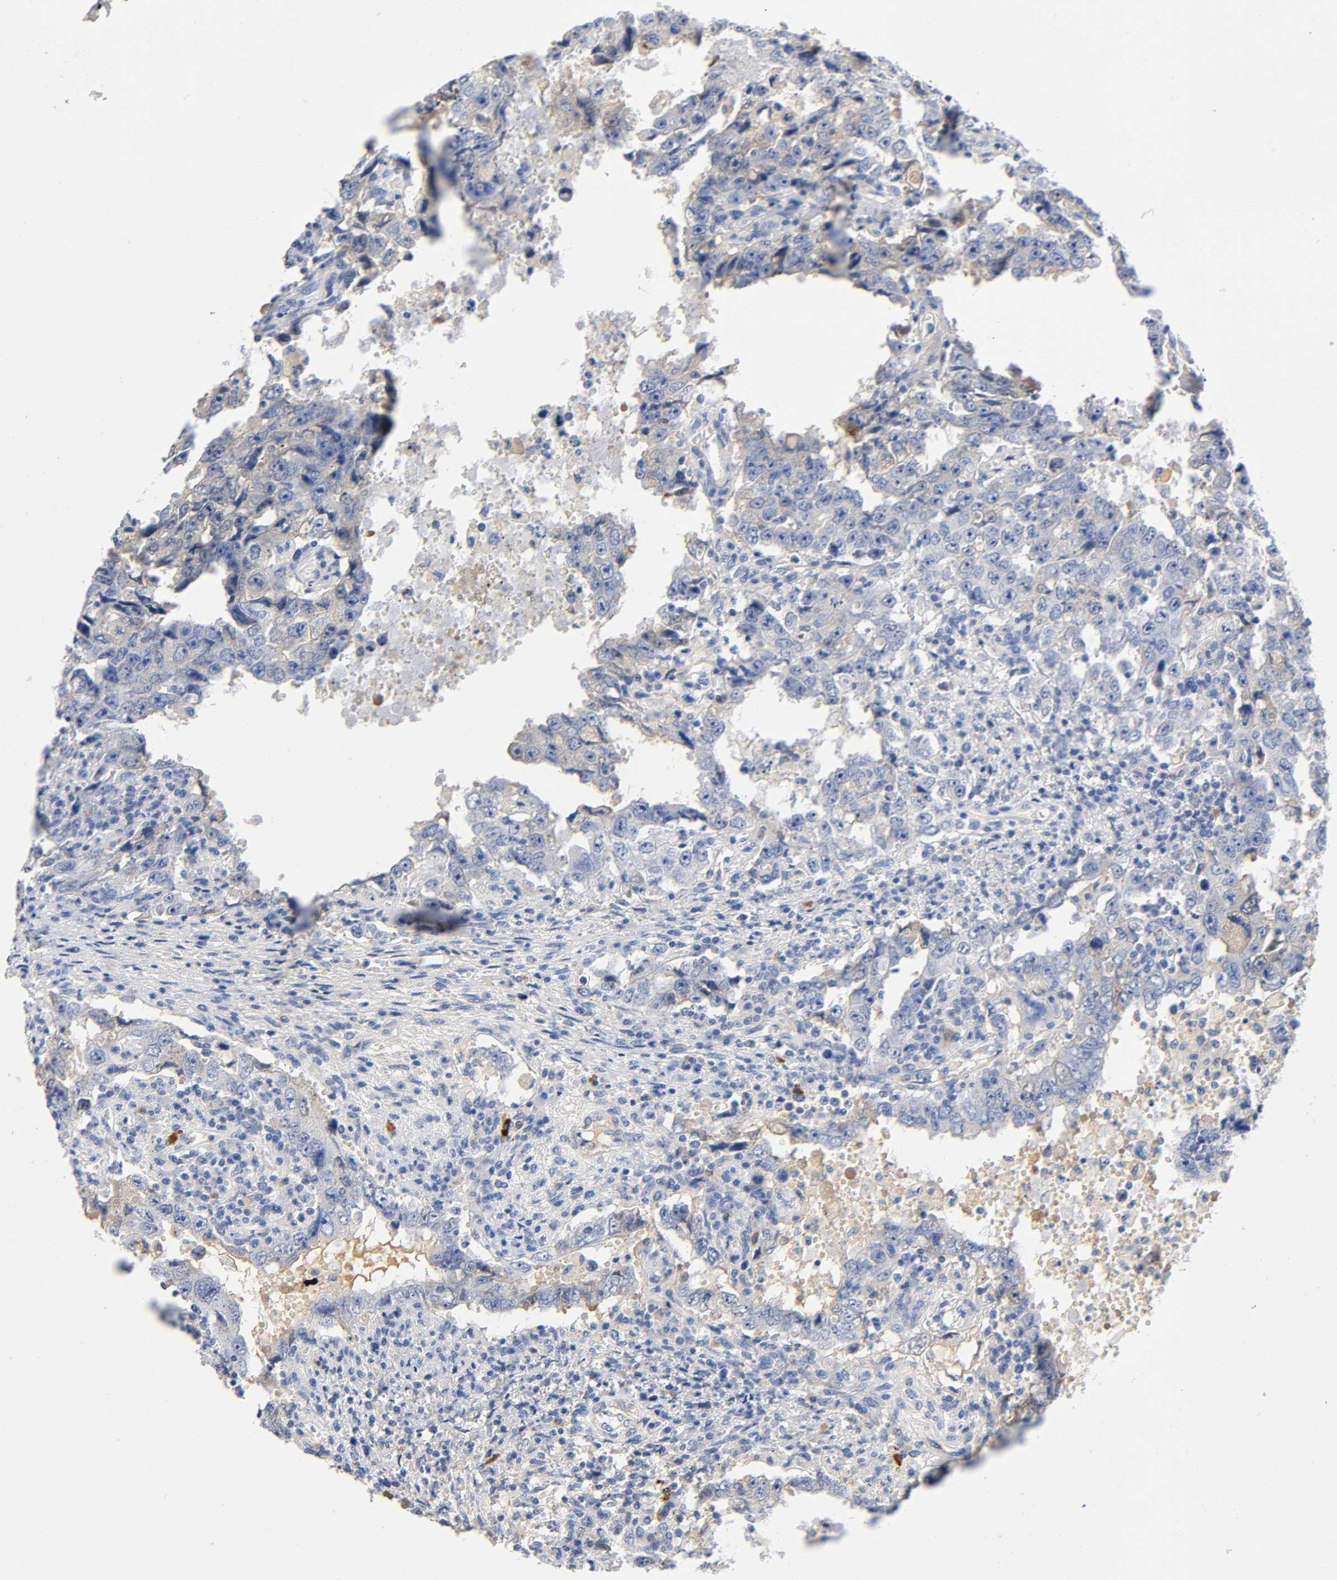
{"staining": {"intensity": "weak", "quantity": "<25%", "location": "cytoplasmic/membranous"}, "tissue": "testis cancer", "cell_type": "Tumor cells", "image_type": "cancer", "snomed": [{"axis": "morphology", "description": "Carcinoma, Embryonal, NOS"}, {"axis": "topography", "description": "Testis"}], "caption": "Immunohistochemistry (IHC) of human embryonal carcinoma (testis) shows no expression in tumor cells.", "gene": "TNC", "patient": {"sex": "male", "age": 26}}